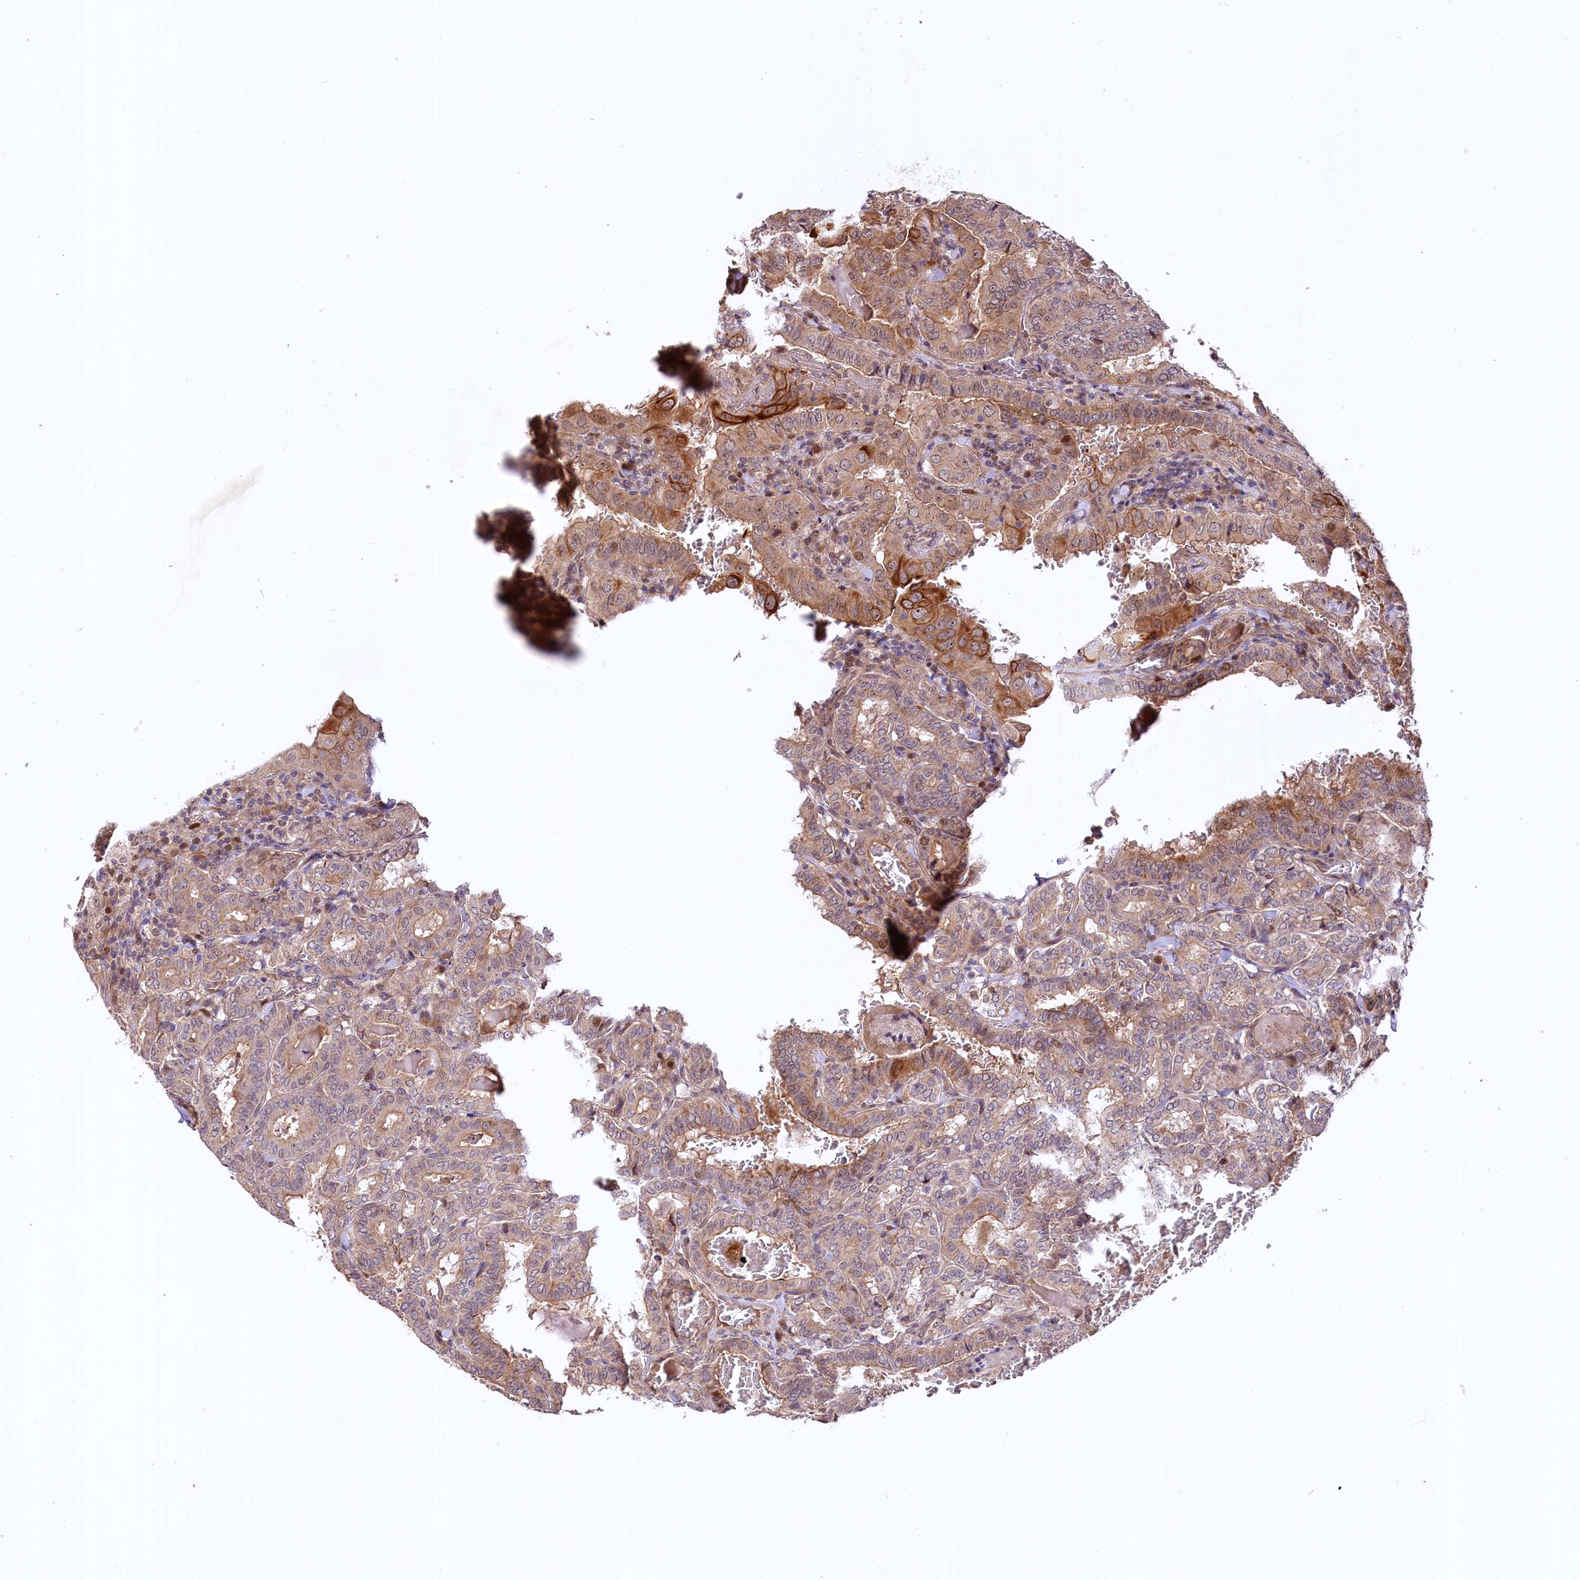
{"staining": {"intensity": "moderate", "quantity": "25%-75%", "location": "cytoplasmic/membranous,nuclear"}, "tissue": "thyroid cancer", "cell_type": "Tumor cells", "image_type": "cancer", "snomed": [{"axis": "morphology", "description": "Papillary adenocarcinoma, NOS"}, {"axis": "topography", "description": "Thyroid gland"}], "caption": "Immunohistochemistry histopathology image of neoplastic tissue: papillary adenocarcinoma (thyroid) stained using immunohistochemistry (IHC) reveals medium levels of moderate protein expression localized specifically in the cytoplasmic/membranous and nuclear of tumor cells, appearing as a cytoplasmic/membranous and nuclear brown color.", "gene": "N4BP2L1", "patient": {"sex": "female", "age": 72}}